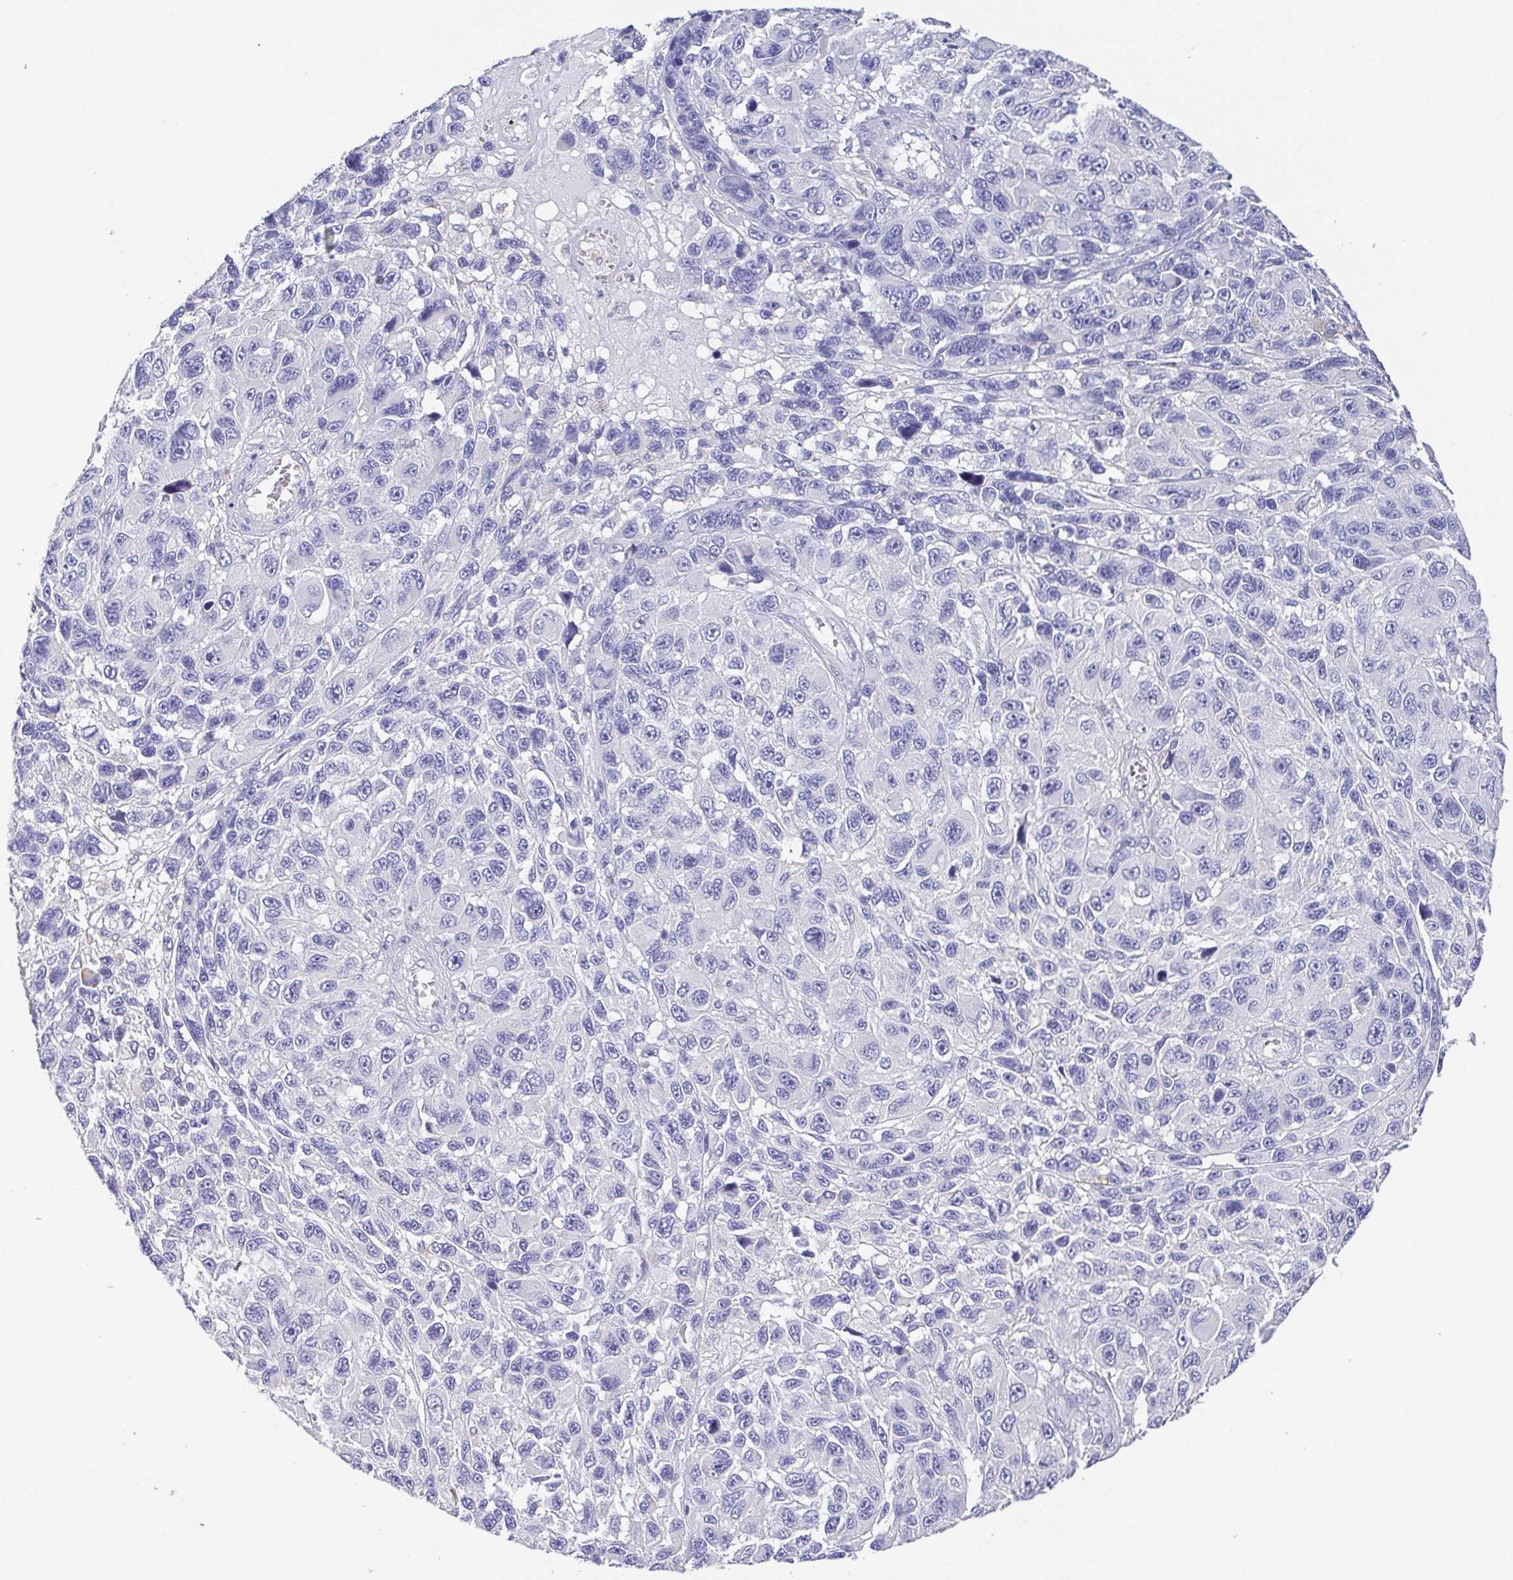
{"staining": {"intensity": "negative", "quantity": "none", "location": "none"}, "tissue": "melanoma", "cell_type": "Tumor cells", "image_type": "cancer", "snomed": [{"axis": "morphology", "description": "Malignant melanoma, NOS"}, {"axis": "topography", "description": "Skin"}], "caption": "There is no significant positivity in tumor cells of melanoma.", "gene": "PKDREJ", "patient": {"sex": "male", "age": 53}}